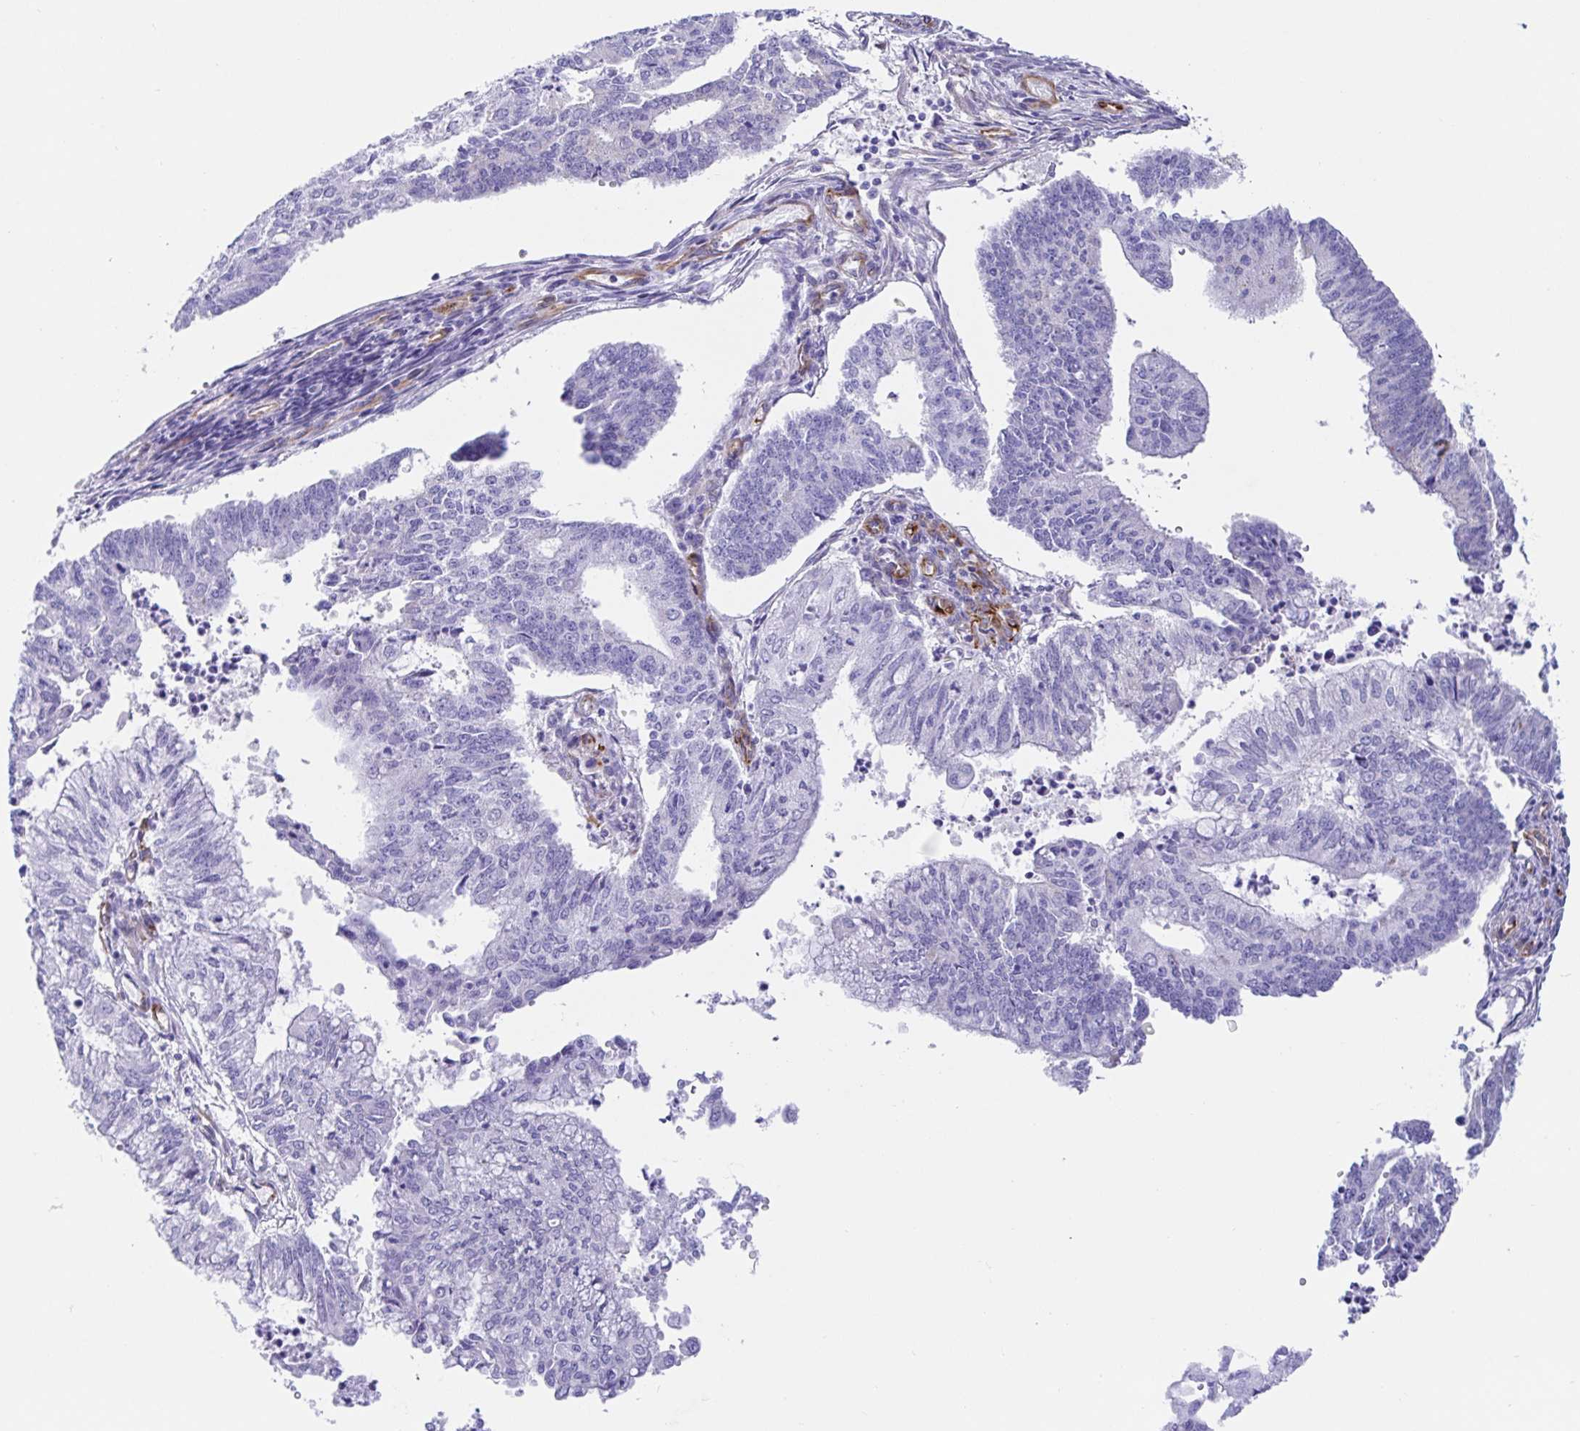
{"staining": {"intensity": "negative", "quantity": "none", "location": "none"}, "tissue": "endometrial cancer", "cell_type": "Tumor cells", "image_type": "cancer", "snomed": [{"axis": "morphology", "description": "Adenocarcinoma, NOS"}, {"axis": "topography", "description": "Endometrium"}], "caption": "DAB (3,3'-diaminobenzidine) immunohistochemical staining of endometrial cancer displays no significant expression in tumor cells.", "gene": "DOCK1", "patient": {"sex": "female", "age": 61}}